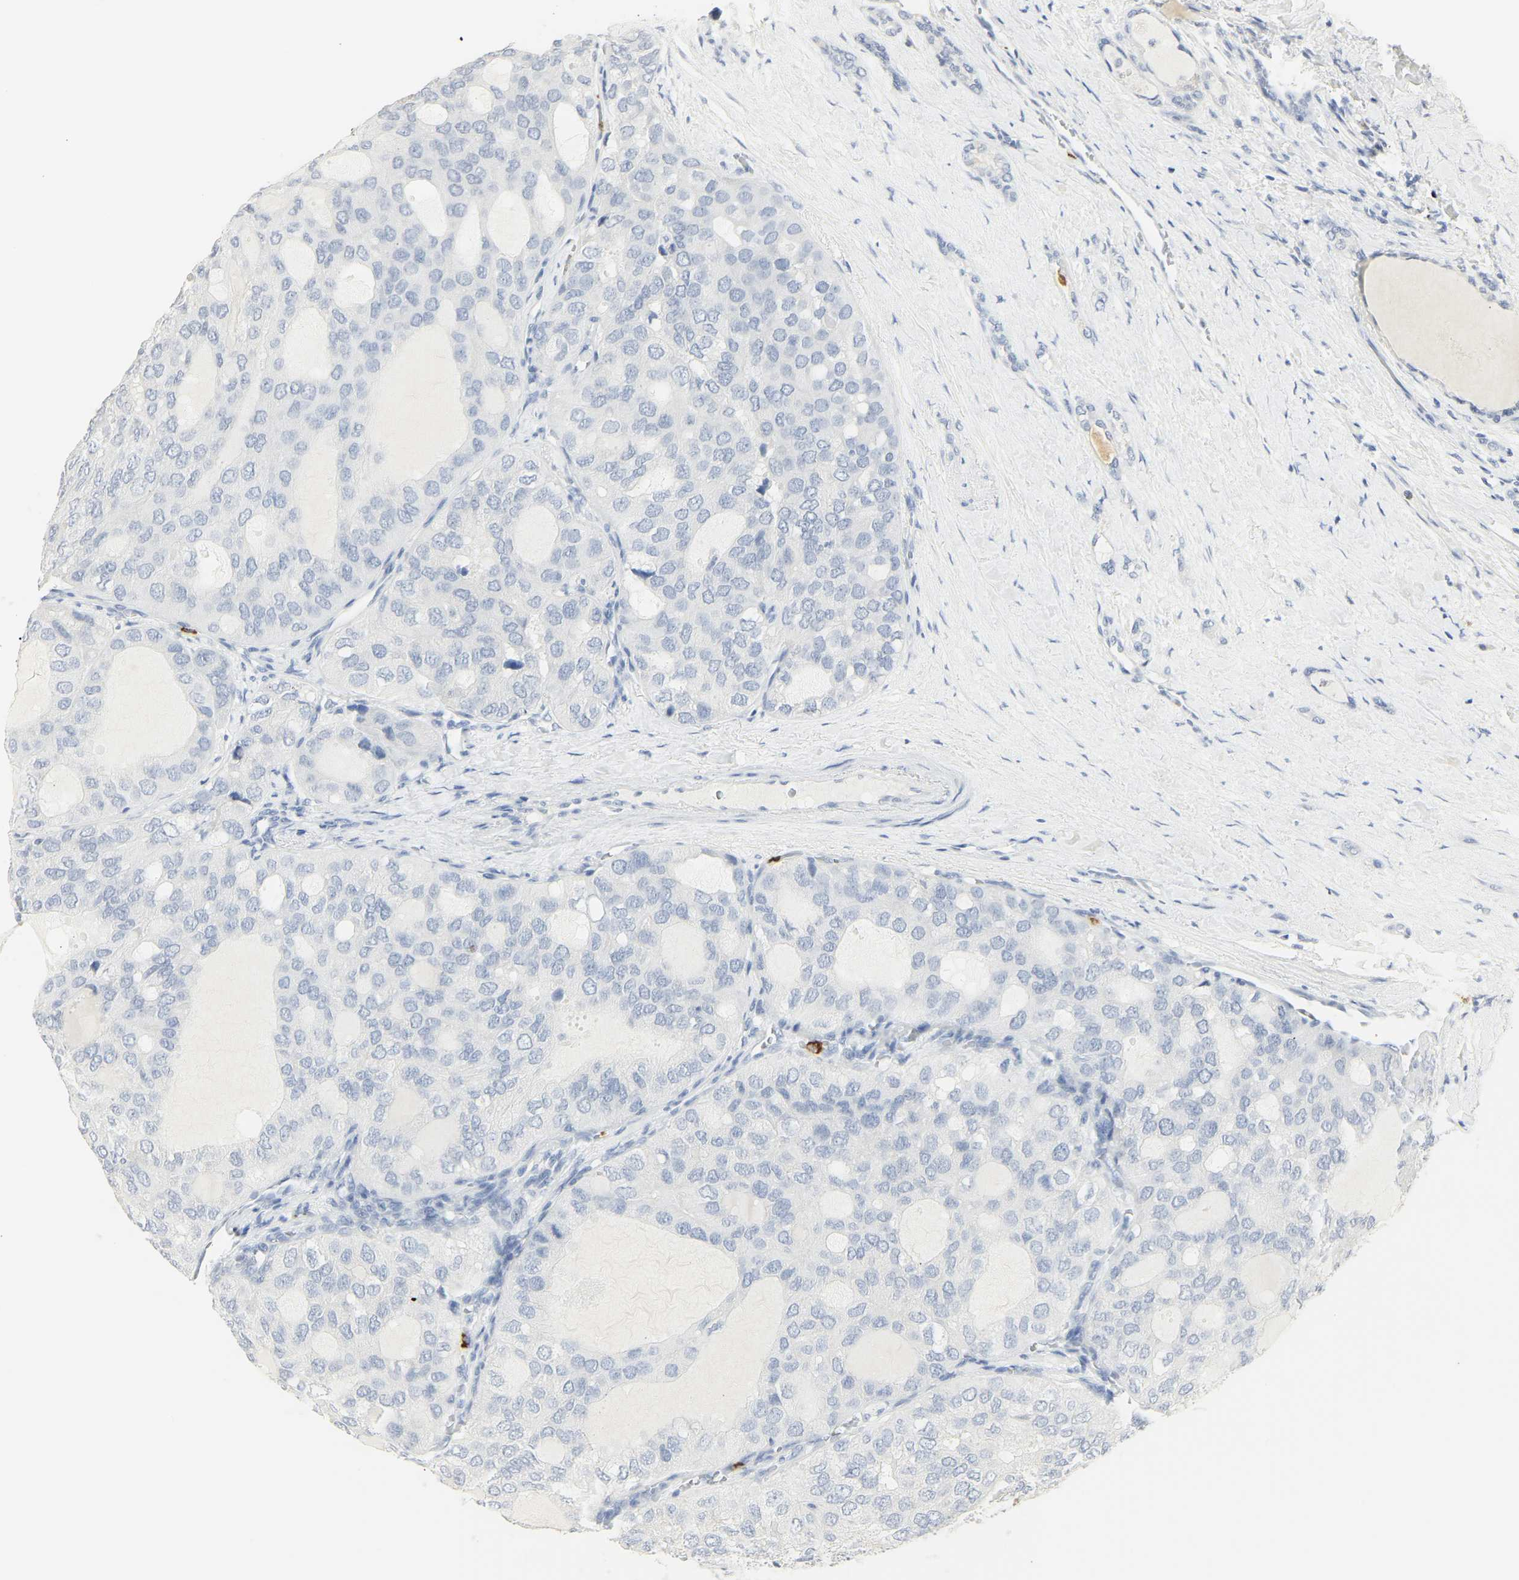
{"staining": {"intensity": "negative", "quantity": "none", "location": "none"}, "tissue": "thyroid cancer", "cell_type": "Tumor cells", "image_type": "cancer", "snomed": [{"axis": "morphology", "description": "Follicular adenoma carcinoma, NOS"}, {"axis": "topography", "description": "Thyroid gland"}], "caption": "The immunohistochemistry photomicrograph has no significant staining in tumor cells of thyroid cancer (follicular adenoma carcinoma) tissue. (DAB (3,3'-diaminobenzidine) IHC visualized using brightfield microscopy, high magnification).", "gene": "MPO", "patient": {"sex": "male", "age": 75}}